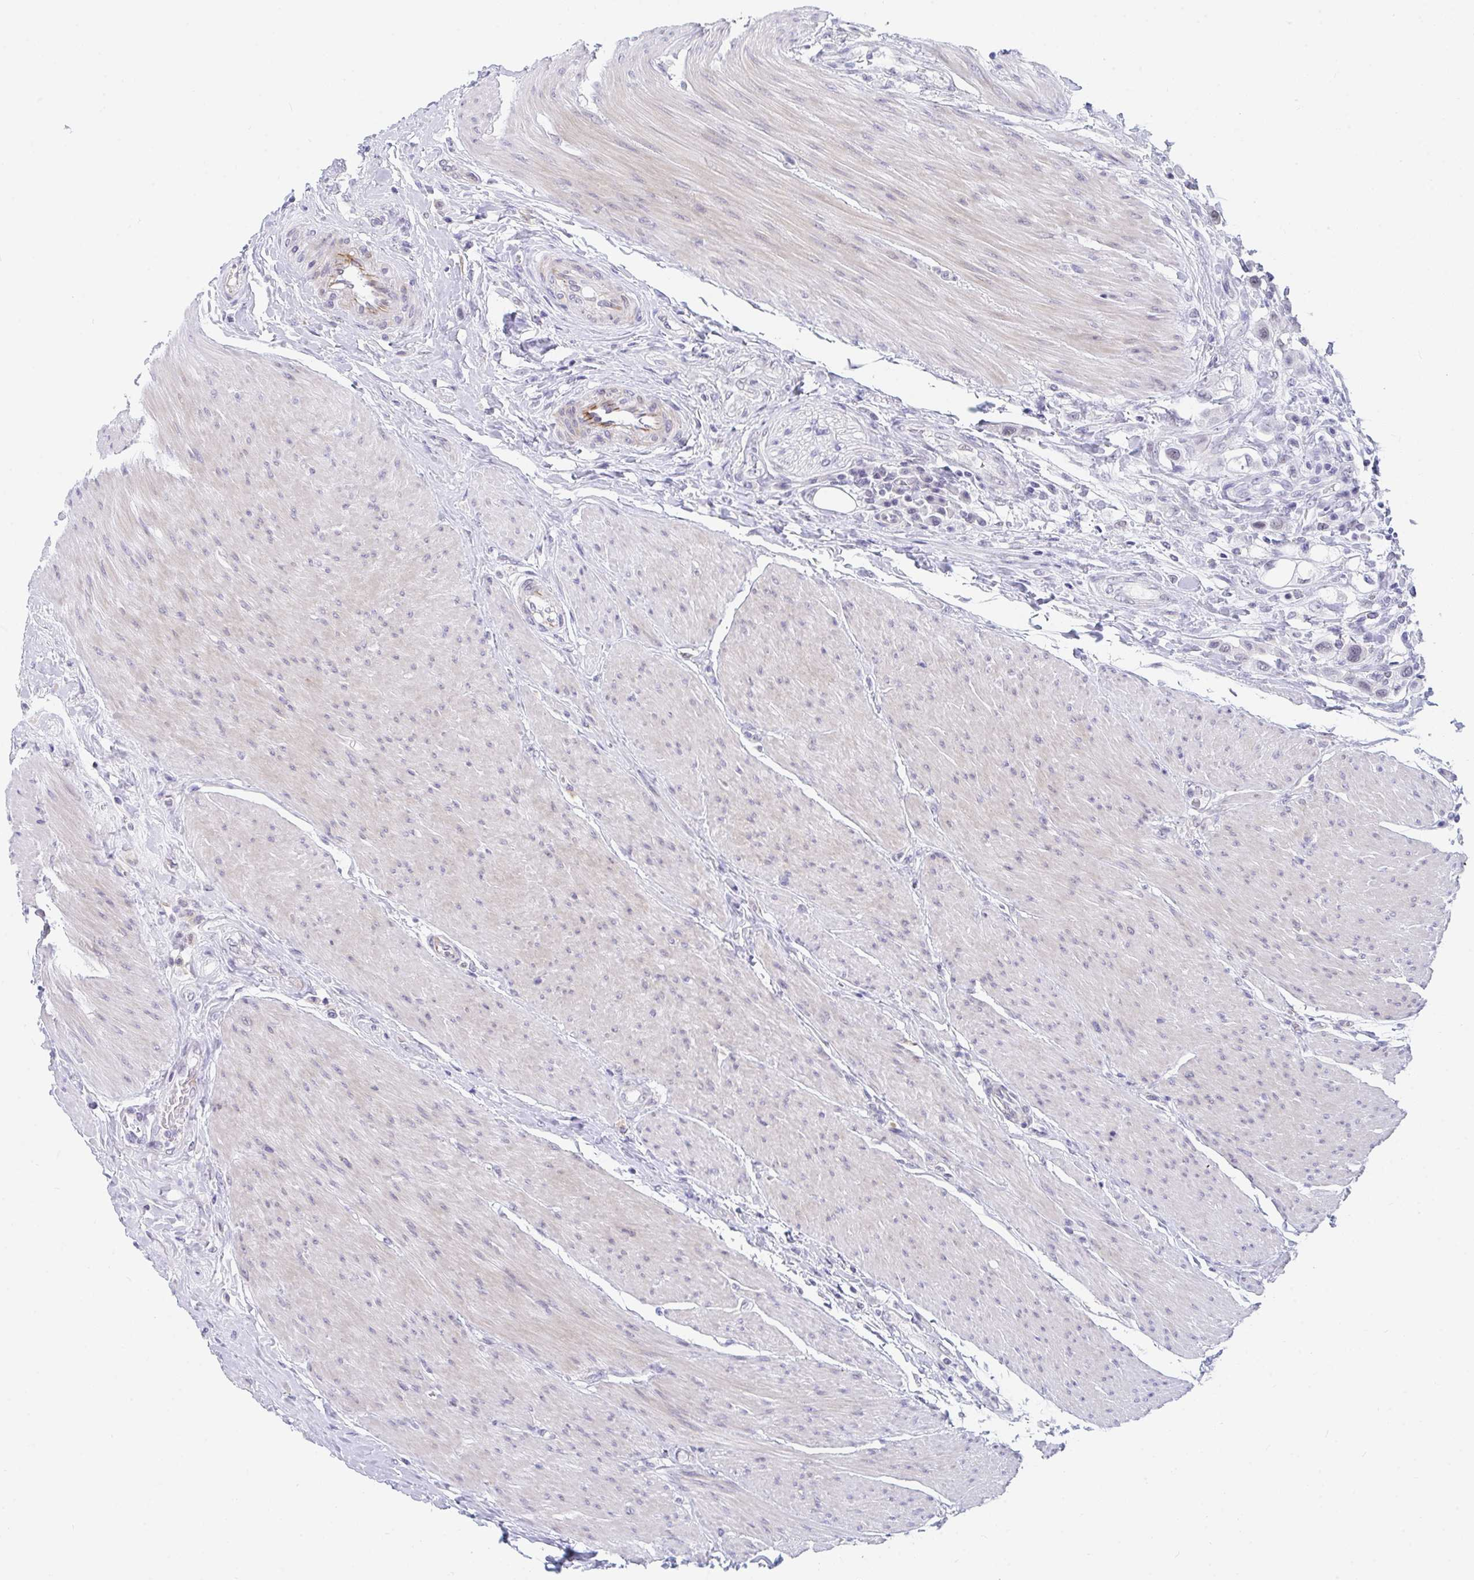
{"staining": {"intensity": "negative", "quantity": "none", "location": "none"}, "tissue": "urothelial cancer", "cell_type": "Tumor cells", "image_type": "cancer", "snomed": [{"axis": "morphology", "description": "Urothelial carcinoma, High grade"}, {"axis": "topography", "description": "Urinary bladder"}], "caption": "Immunohistochemistry of urothelial cancer displays no staining in tumor cells.", "gene": "DAOA", "patient": {"sex": "male", "age": 50}}